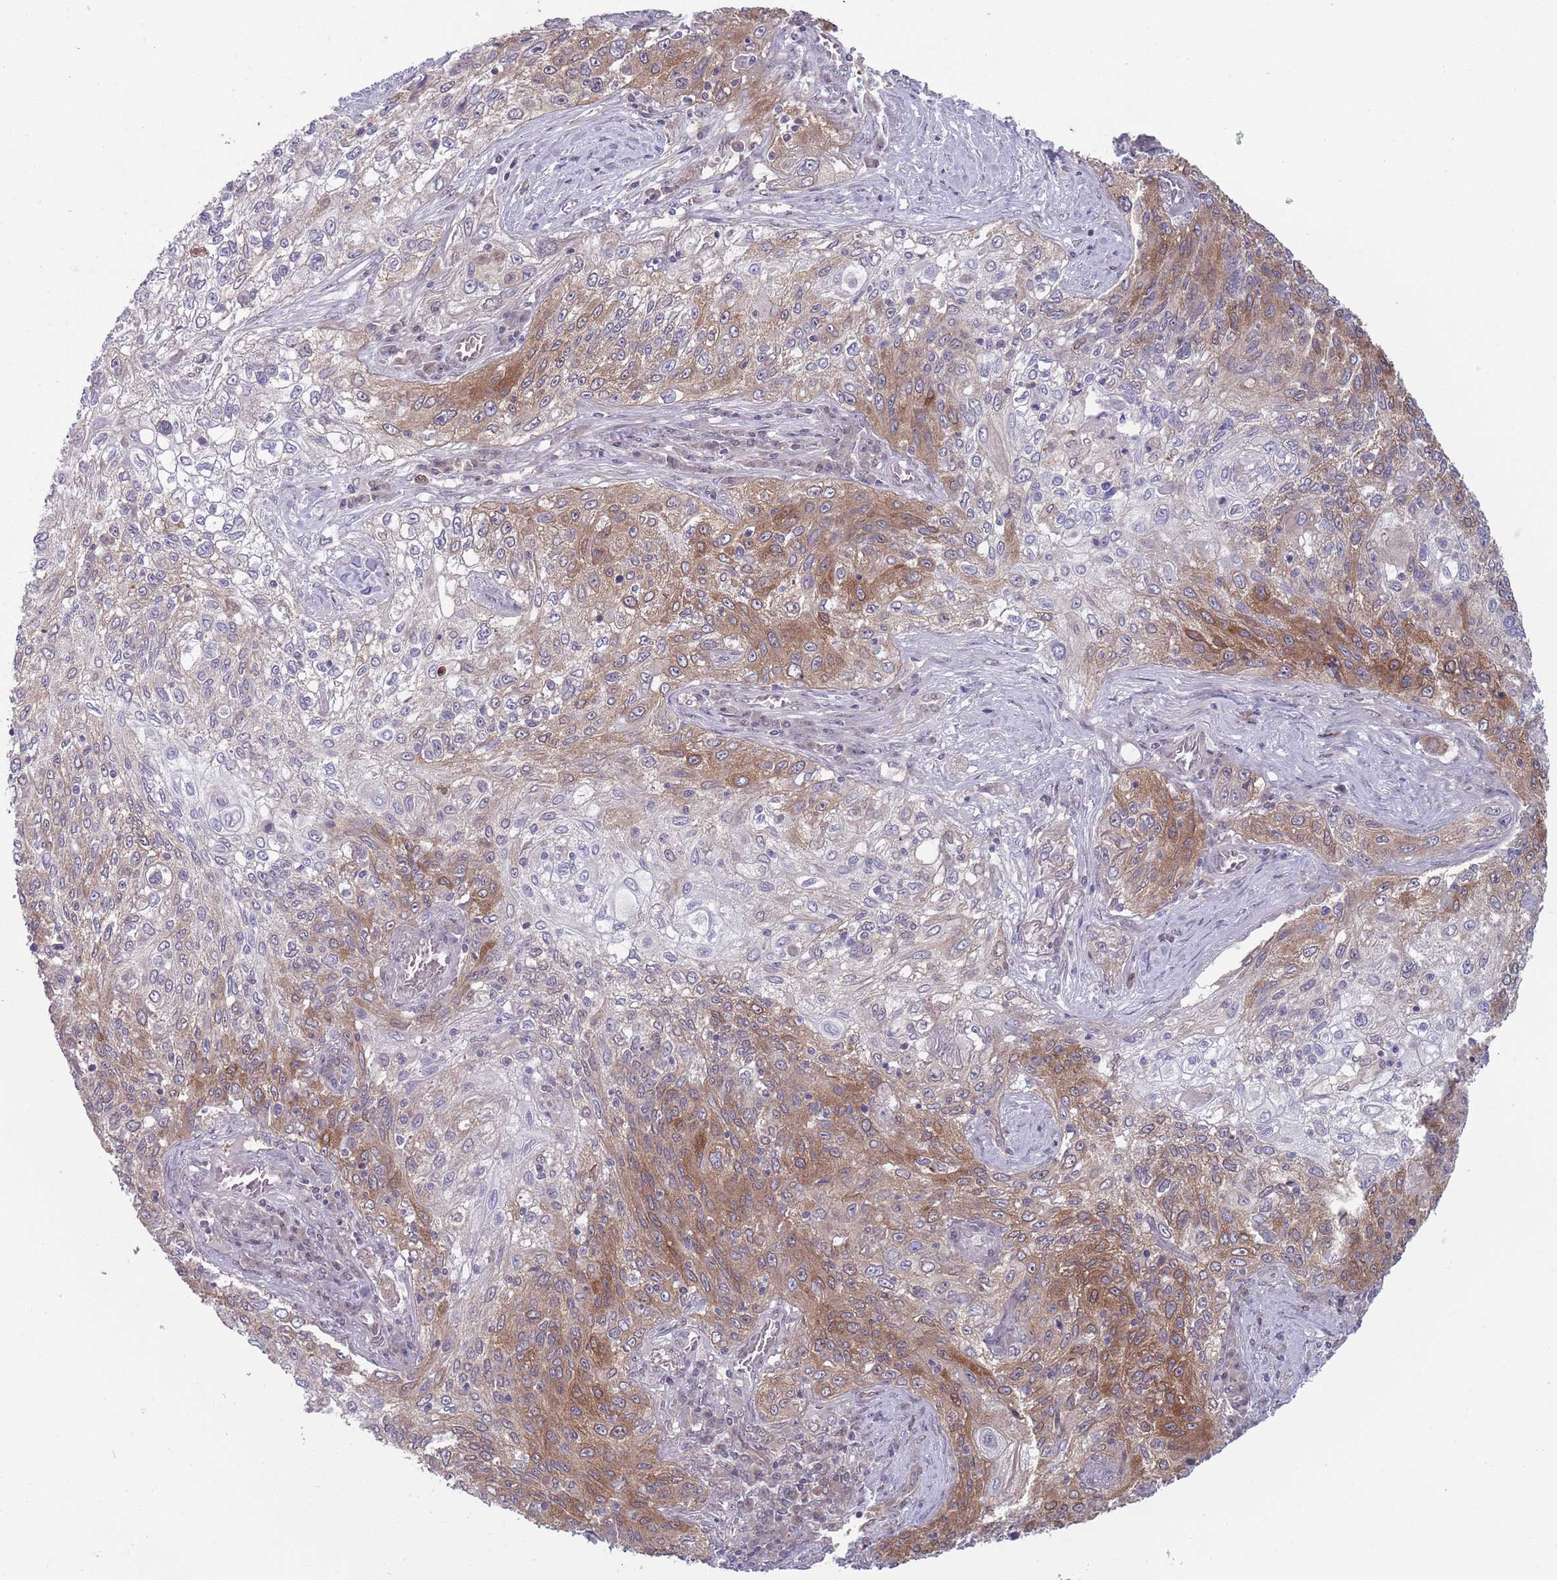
{"staining": {"intensity": "moderate", "quantity": "25%-75%", "location": "cytoplasmic/membranous"}, "tissue": "lung cancer", "cell_type": "Tumor cells", "image_type": "cancer", "snomed": [{"axis": "morphology", "description": "Squamous cell carcinoma, NOS"}, {"axis": "topography", "description": "Lung"}], "caption": "Immunohistochemical staining of human squamous cell carcinoma (lung) exhibits moderate cytoplasmic/membranous protein positivity in about 25%-75% of tumor cells.", "gene": "CLNS1A", "patient": {"sex": "female", "age": 69}}